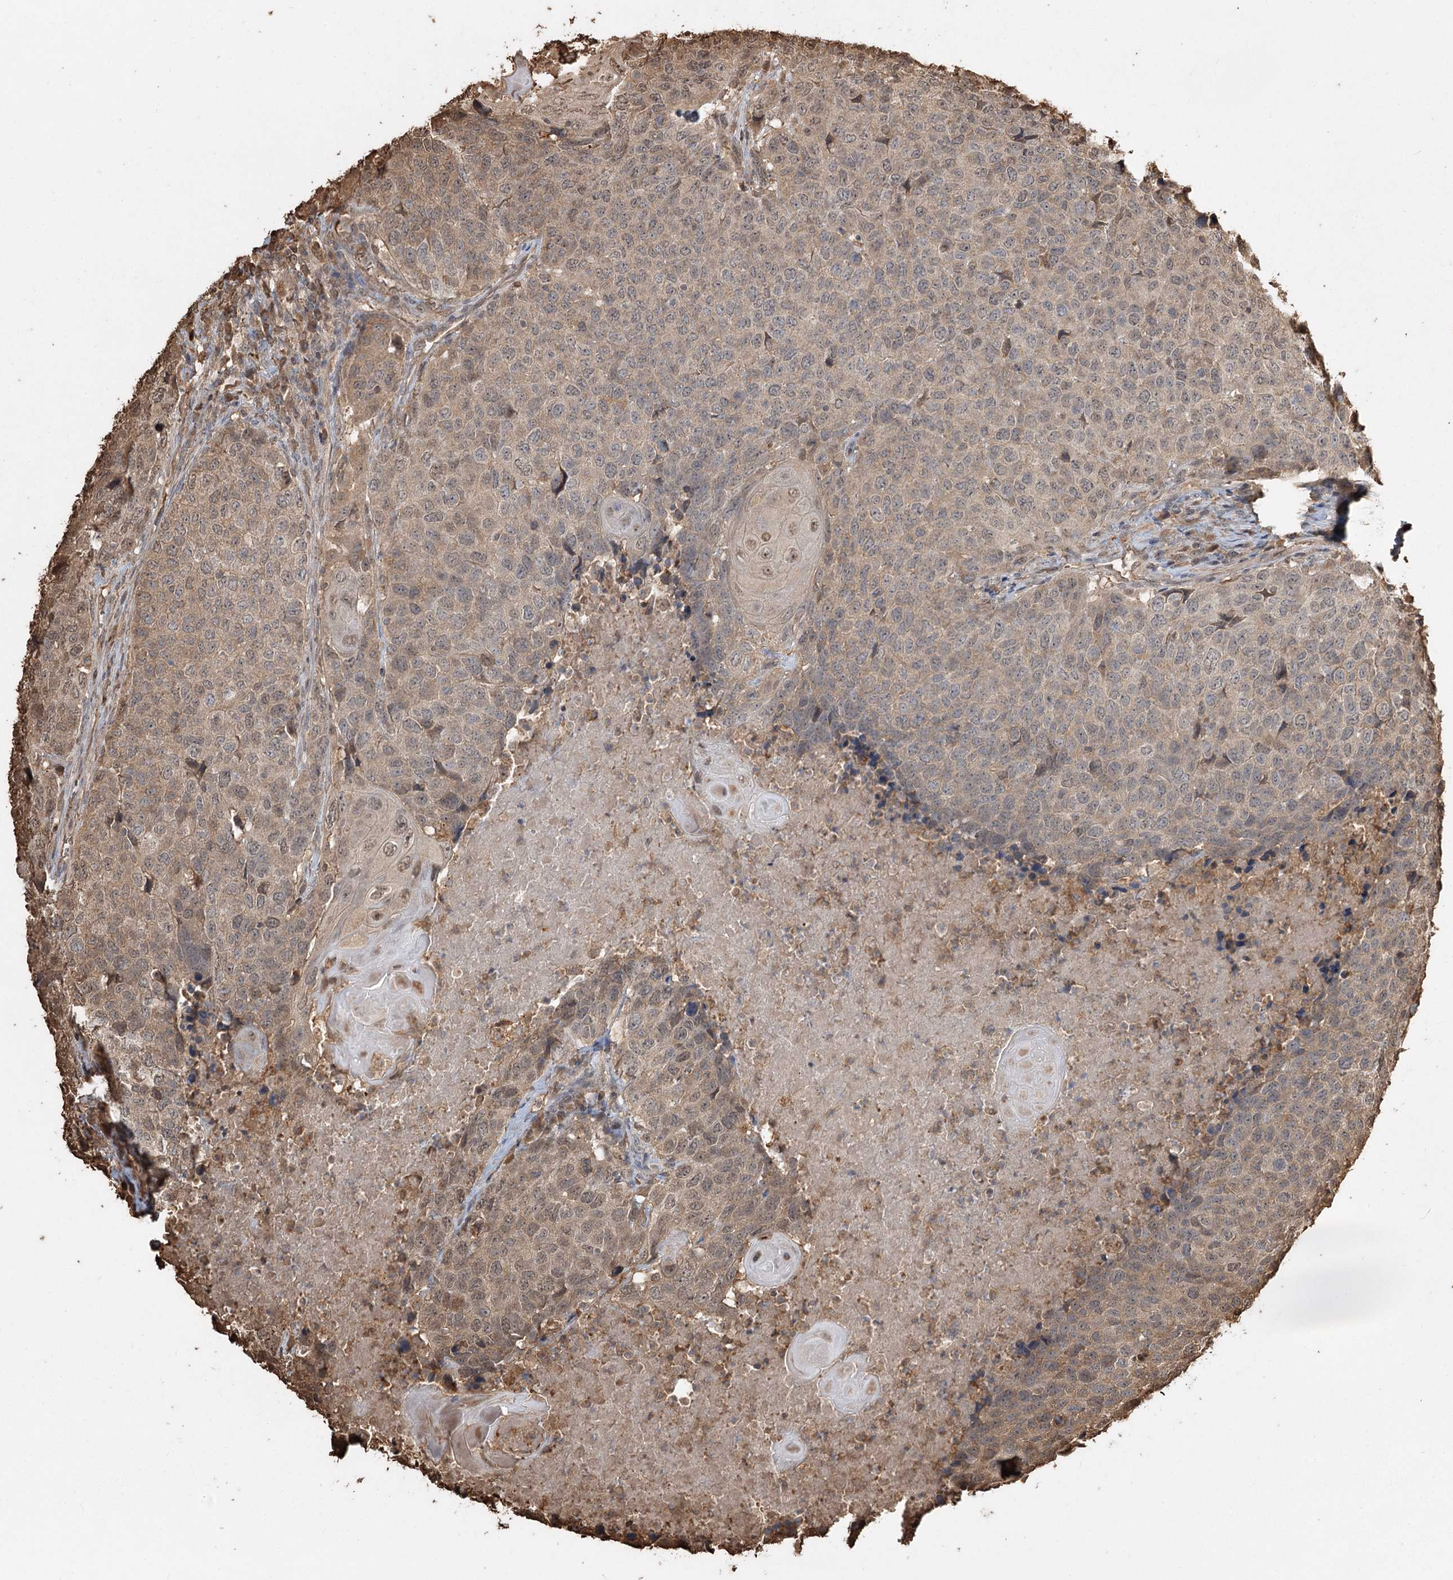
{"staining": {"intensity": "weak", "quantity": "25%-75%", "location": "cytoplasmic/membranous,nuclear"}, "tissue": "head and neck cancer", "cell_type": "Tumor cells", "image_type": "cancer", "snomed": [{"axis": "morphology", "description": "Squamous cell carcinoma, NOS"}, {"axis": "topography", "description": "Head-Neck"}], "caption": "Weak cytoplasmic/membranous and nuclear protein positivity is identified in about 25%-75% of tumor cells in head and neck squamous cell carcinoma.", "gene": "PLCH1", "patient": {"sex": "male", "age": 66}}